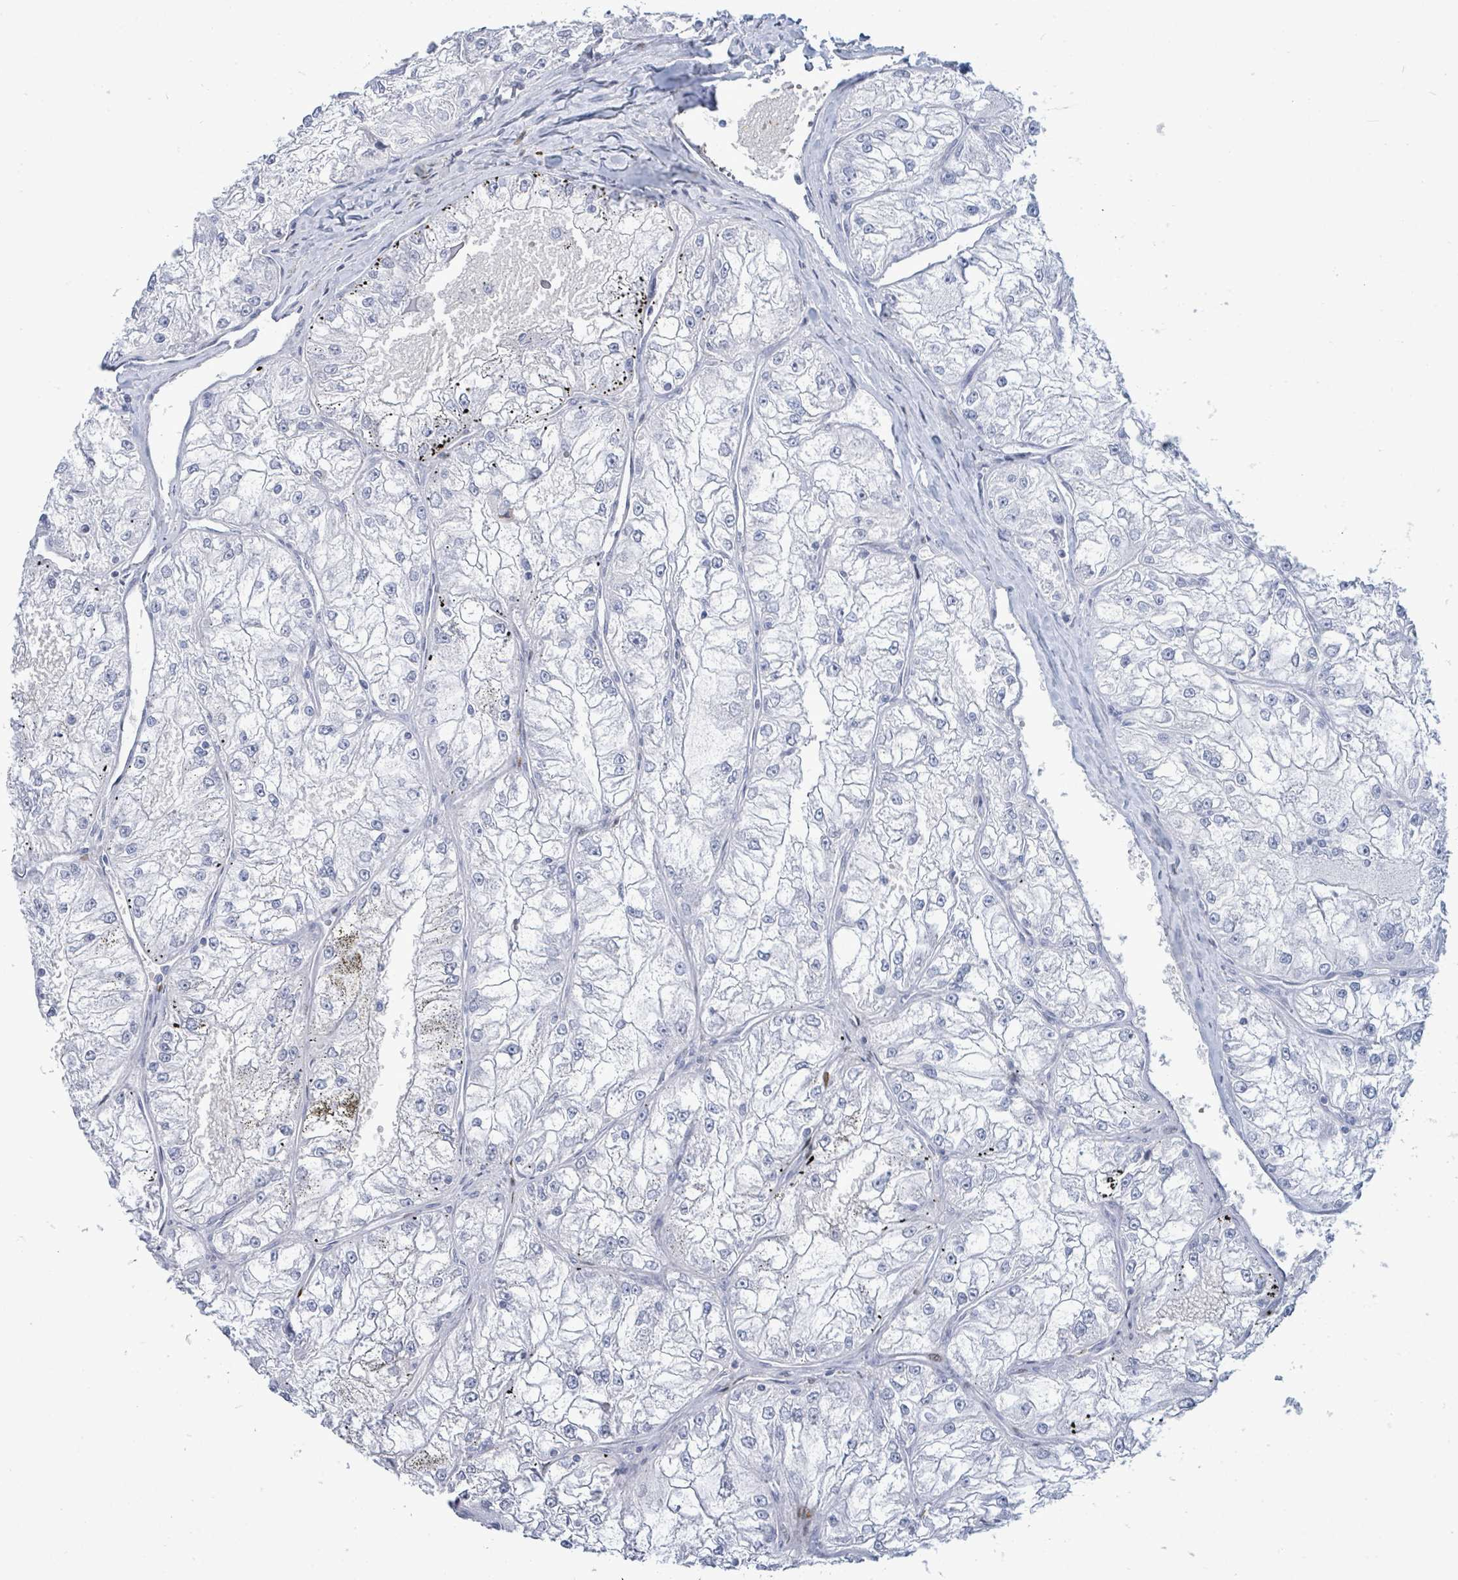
{"staining": {"intensity": "negative", "quantity": "none", "location": "none"}, "tissue": "renal cancer", "cell_type": "Tumor cells", "image_type": "cancer", "snomed": [{"axis": "morphology", "description": "Adenocarcinoma, NOS"}, {"axis": "topography", "description": "Kidney"}], "caption": "Immunohistochemistry (IHC) of renal cancer reveals no expression in tumor cells. (DAB immunohistochemistry (IHC) visualized using brightfield microscopy, high magnification).", "gene": "MALL", "patient": {"sex": "female", "age": 72}}